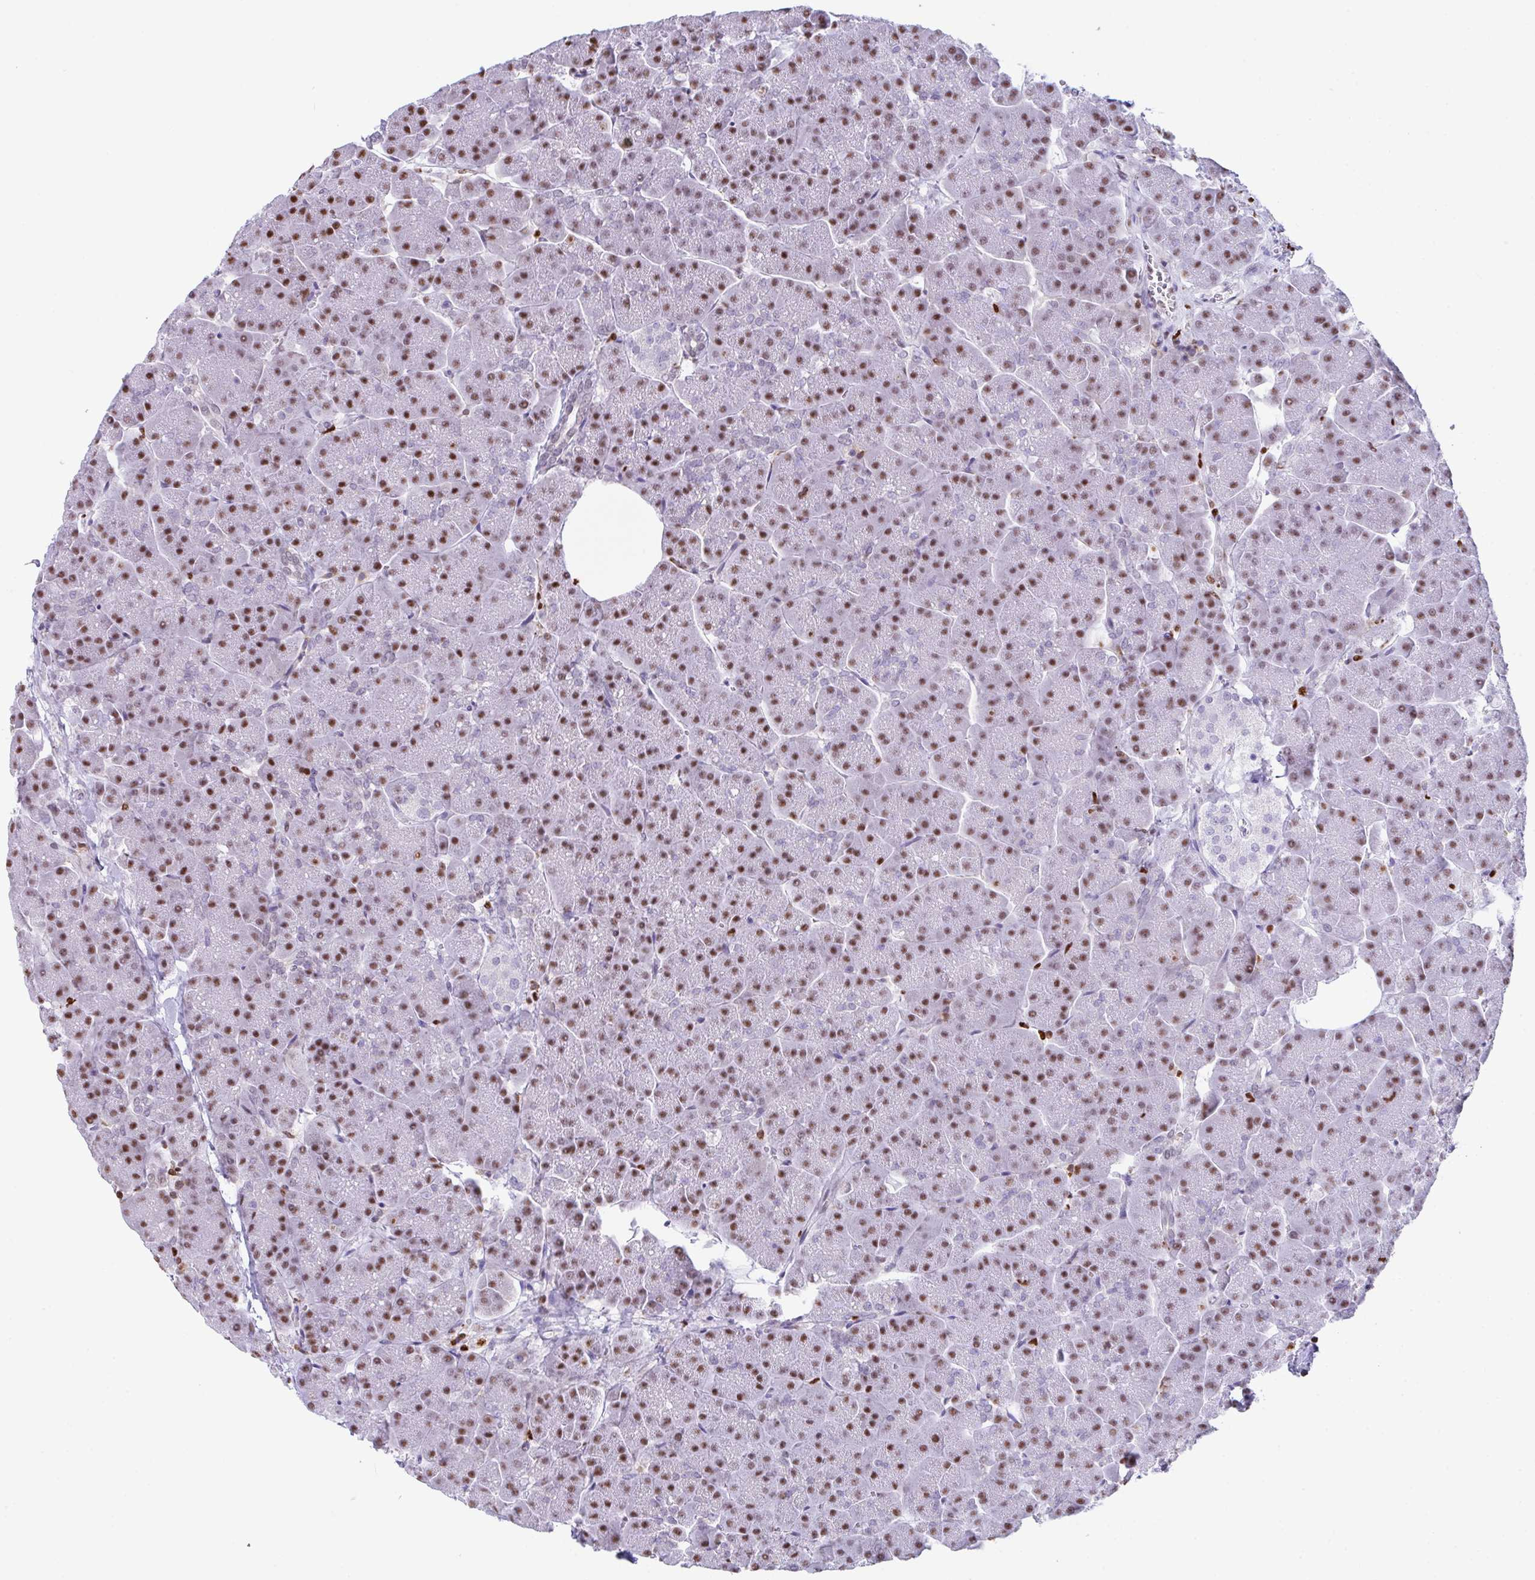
{"staining": {"intensity": "moderate", "quantity": ">75%", "location": "nuclear"}, "tissue": "pancreas", "cell_type": "Exocrine glandular cells", "image_type": "normal", "snomed": [{"axis": "morphology", "description": "Normal tissue, NOS"}, {"axis": "topography", "description": "Pancreas"}, {"axis": "topography", "description": "Peripheral nerve tissue"}], "caption": "Immunohistochemical staining of unremarkable human pancreas reveals medium levels of moderate nuclear positivity in about >75% of exocrine glandular cells.", "gene": "BTBD10", "patient": {"sex": "male", "age": 54}}